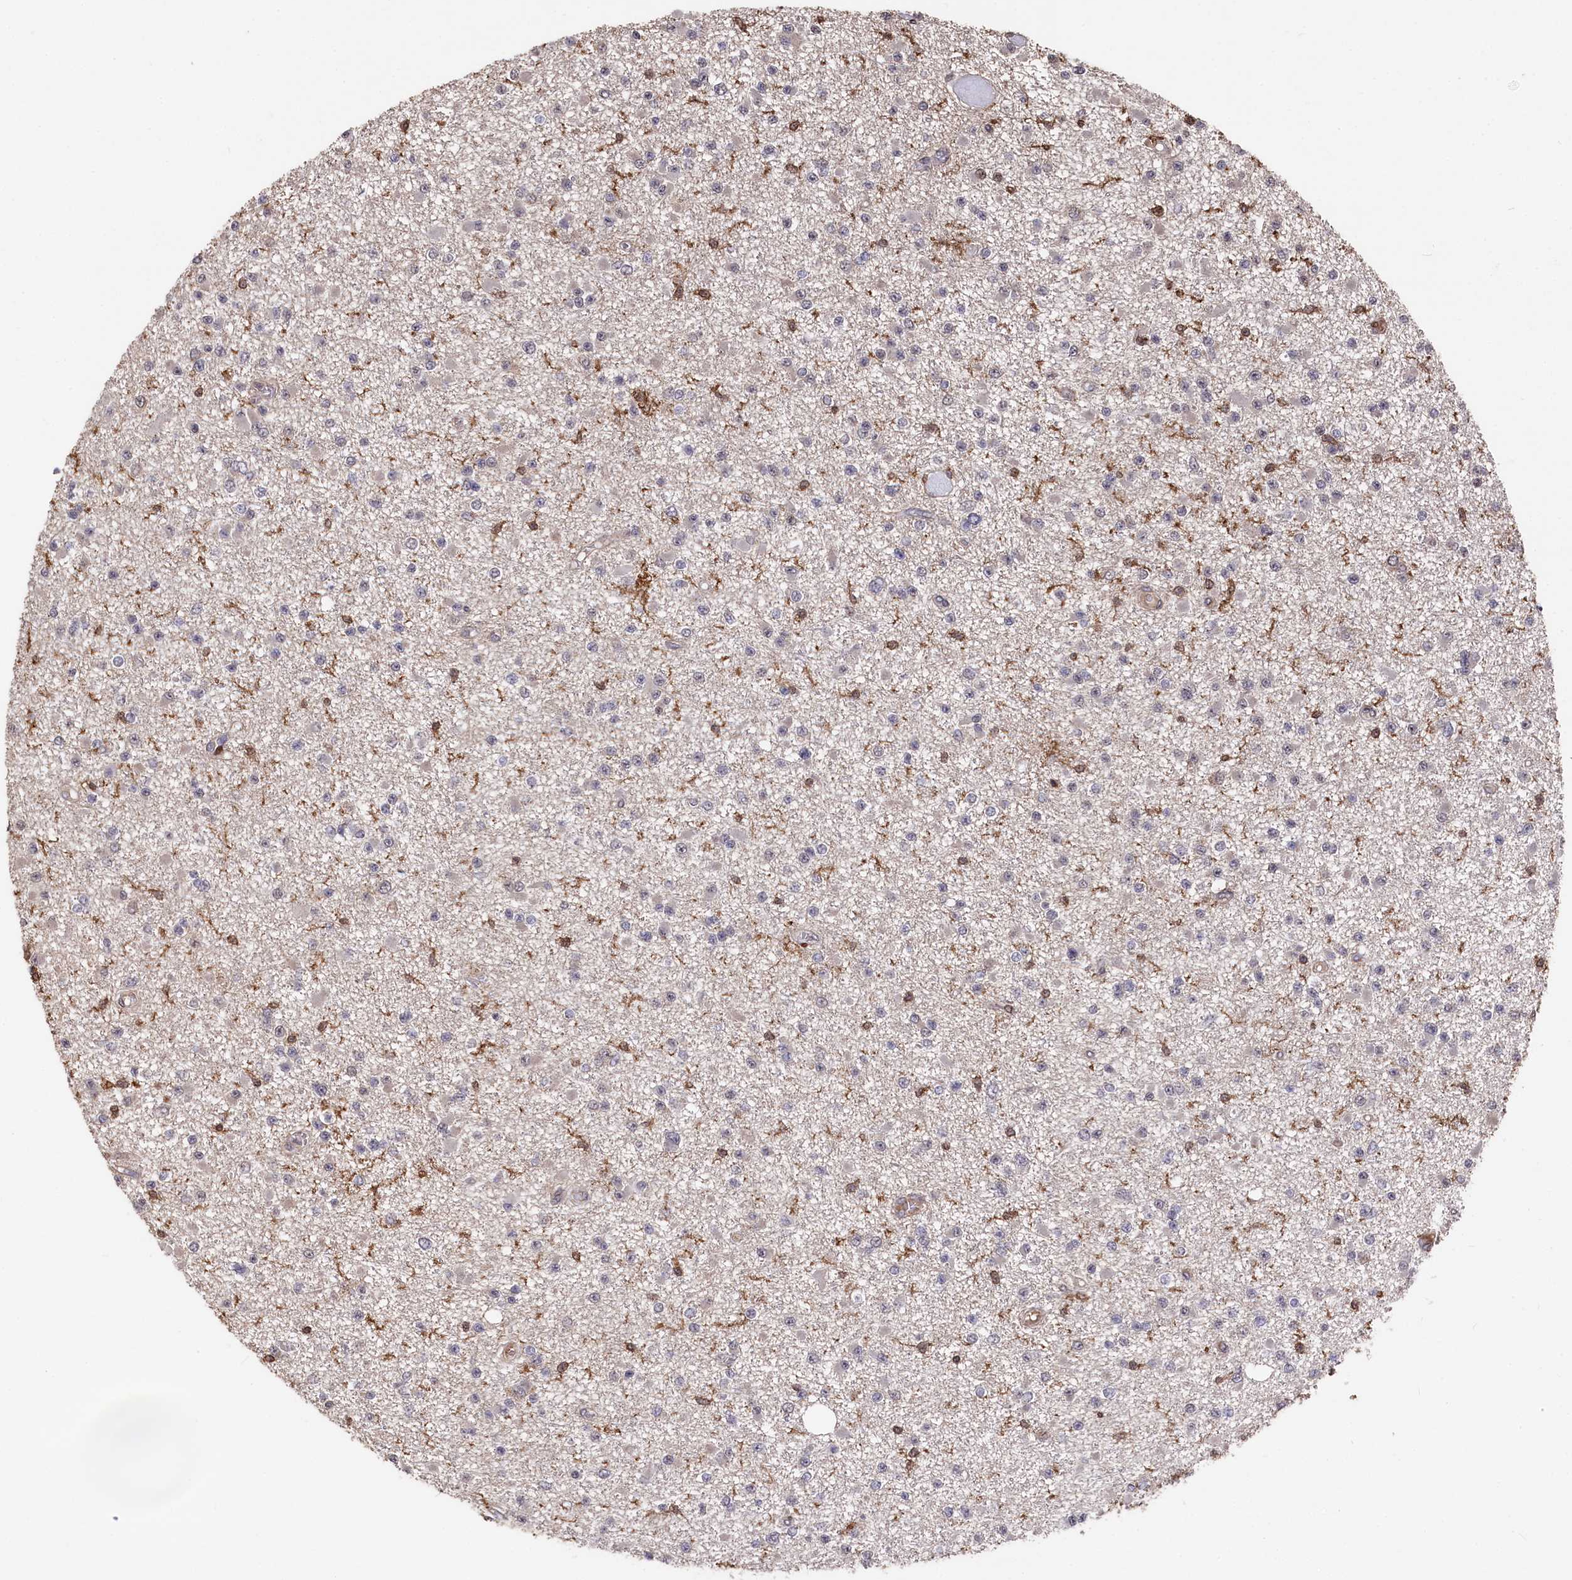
{"staining": {"intensity": "negative", "quantity": "none", "location": "none"}, "tissue": "glioma", "cell_type": "Tumor cells", "image_type": "cancer", "snomed": [{"axis": "morphology", "description": "Glioma, malignant, Low grade"}, {"axis": "topography", "description": "Brain"}], "caption": "Human glioma stained for a protein using immunohistochemistry shows no staining in tumor cells.", "gene": "PLEKHO2", "patient": {"sex": "female", "age": 22}}